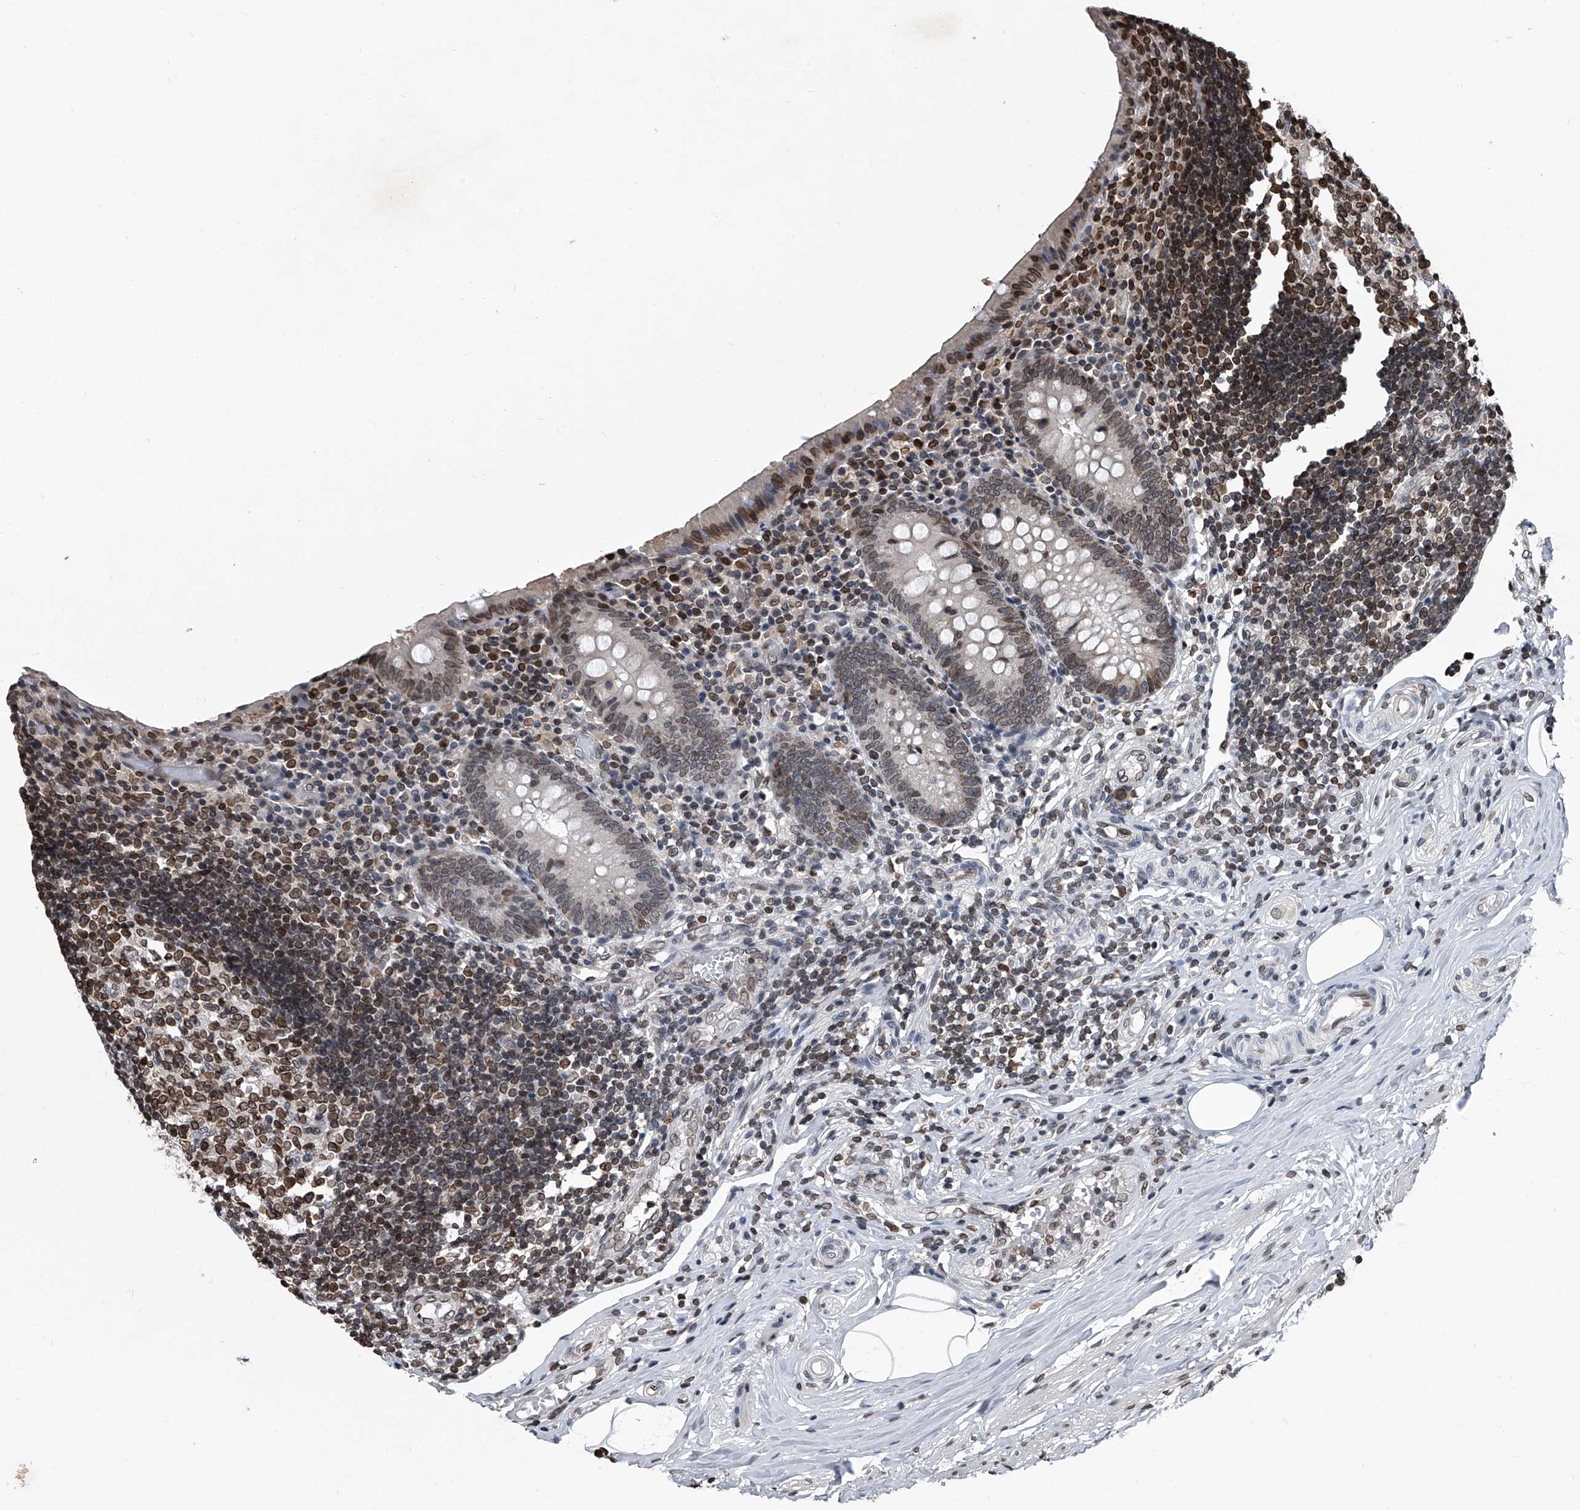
{"staining": {"intensity": "moderate", "quantity": "<25%", "location": "cytoplasmic/membranous,nuclear"}, "tissue": "appendix", "cell_type": "Glandular cells", "image_type": "normal", "snomed": [{"axis": "morphology", "description": "Normal tissue, NOS"}, {"axis": "topography", "description": "Appendix"}], "caption": "Protein expression analysis of unremarkable appendix displays moderate cytoplasmic/membranous,nuclear staining in about <25% of glandular cells. (DAB = brown stain, brightfield microscopy at high magnification).", "gene": "PHF20", "patient": {"sex": "female", "age": 17}}